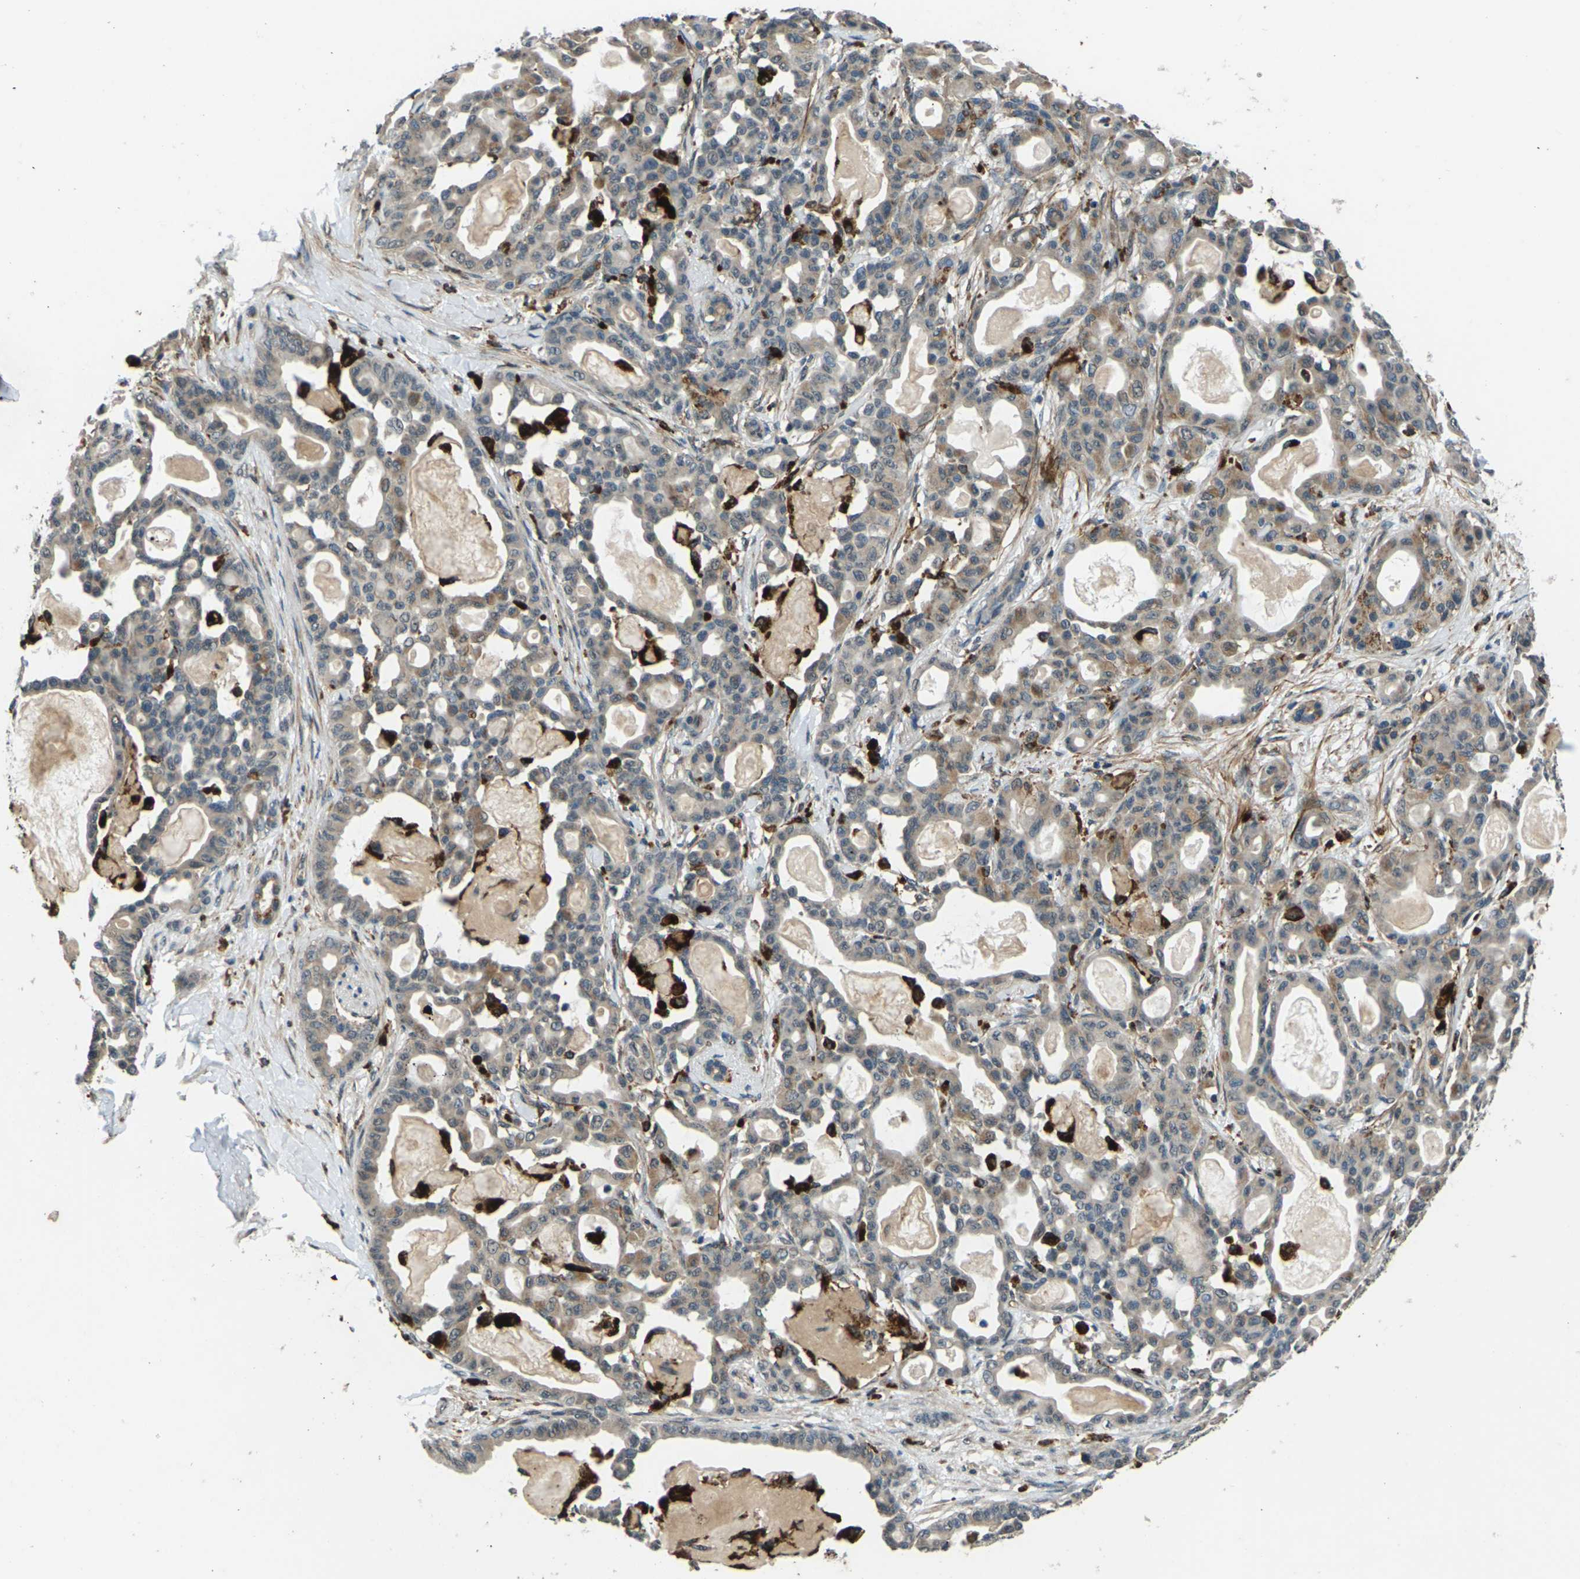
{"staining": {"intensity": "moderate", "quantity": ">75%", "location": "cytoplasmic/membranous"}, "tissue": "pancreatic cancer", "cell_type": "Tumor cells", "image_type": "cancer", "snomed": [{"axis": "morphology", "description": "Adenocarcinoma, NOS"}, {"axis": "topography", "description": "Pancreas"}], "caption": "Immunohistochemistry of pancreatic cancer exhibits medium levels of moderate cytoplasmic/membranous expression in approximately >75% of tumor cells. (IHC, brightfield microscopy, high magnification).", "gene": "SLC31A2", "patient": {"sex": "male", "age": 63}}